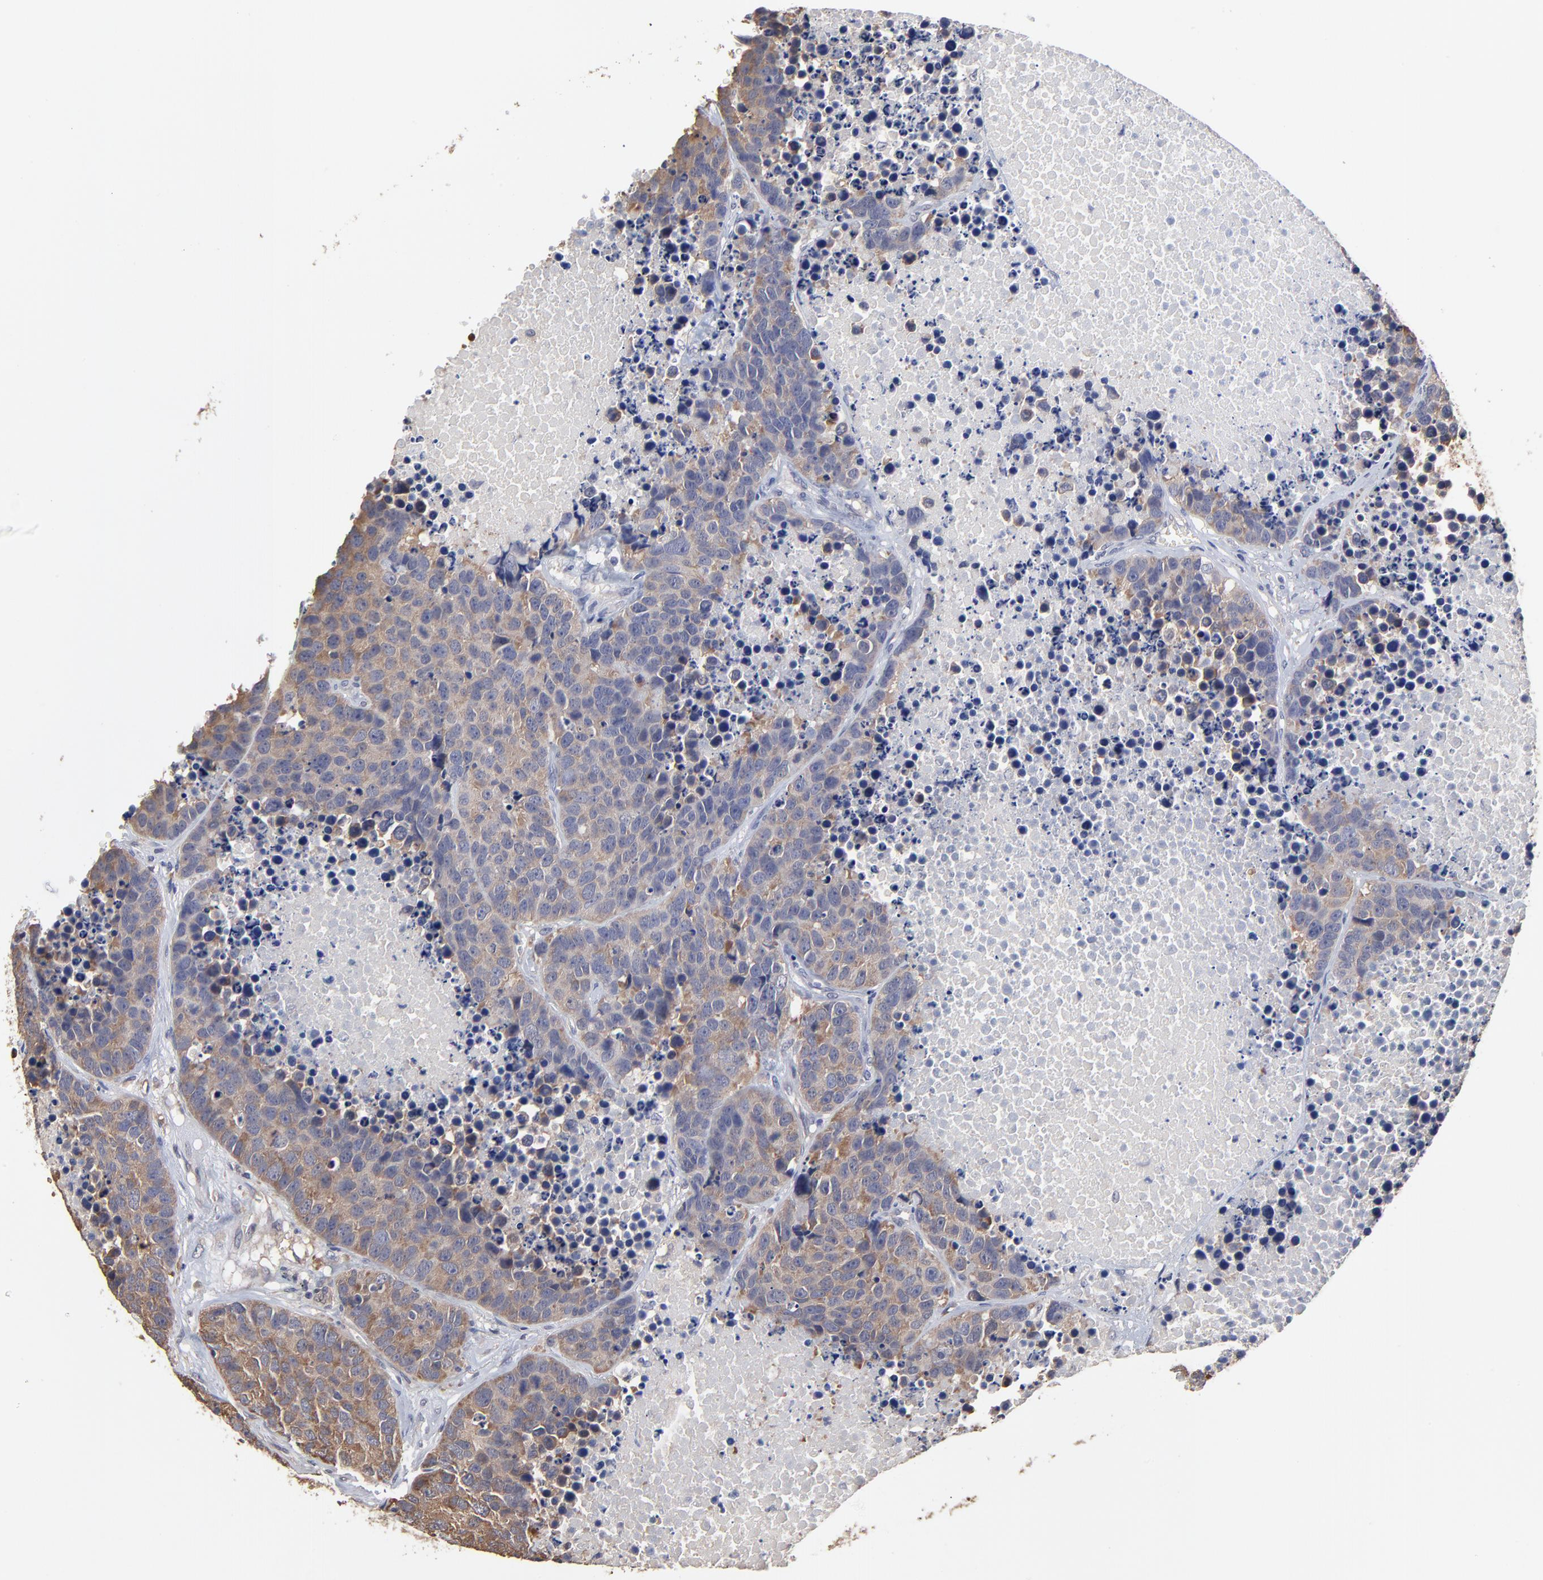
{"staining": {"intensity": "weak", "quantity": ">75%", "location": "cytoplasmic/membranous"}, "tissue": "carcinoid", "cell_type": "Tumor cells", "image_type": "cancer", "snomed": [{"axis": "morphology", "description": "Carcinoid, malignant, NOS"}, {"axis": "topography", "description": "Lung"}], "caption": "Malignant carcinoid stained with a brown dye displays weak cytoplasmic/membranous positive staining in approximately >75% of tumor cells.", "gene": "CCT2", "patient": {"sex": "male", "age": 60}}